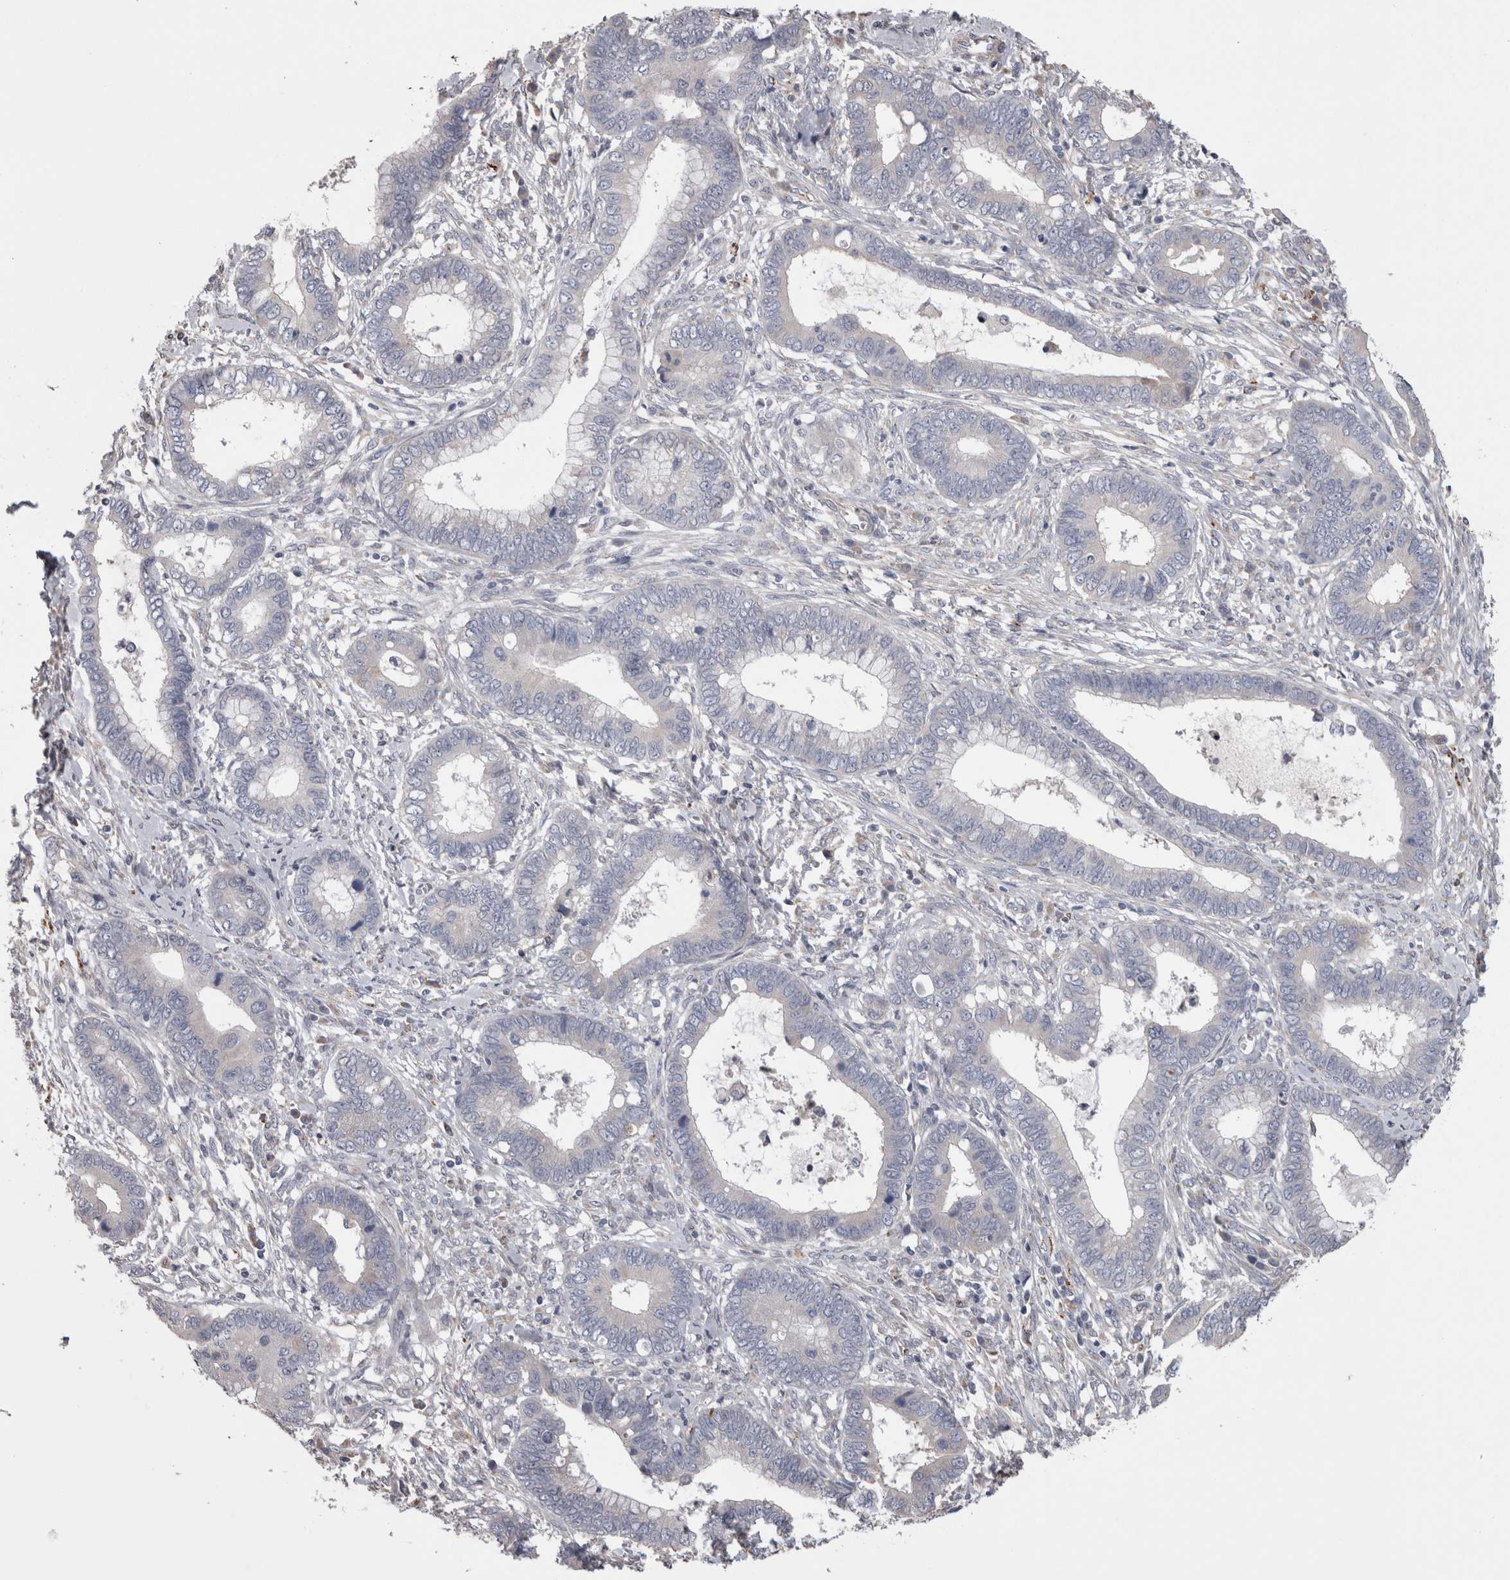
{"staining": {"intensity": "negative", "quantity": "none", "location": "none"}, "tissue": "cervical cancer", "cell_type": "Tumor cells", "image_type": "cancer", "snomed": [{"axis": "morphology", "description": "Adenocarcinoma, NOS"}, {"axis": "topography", "description": "Cervix"}], "caption": "Micrograph shows no significant protein positivity in tumor cells of cervical adenocarcinoma.", "gene": "STC1", "patient": {"sex": "female", "age": 44}}